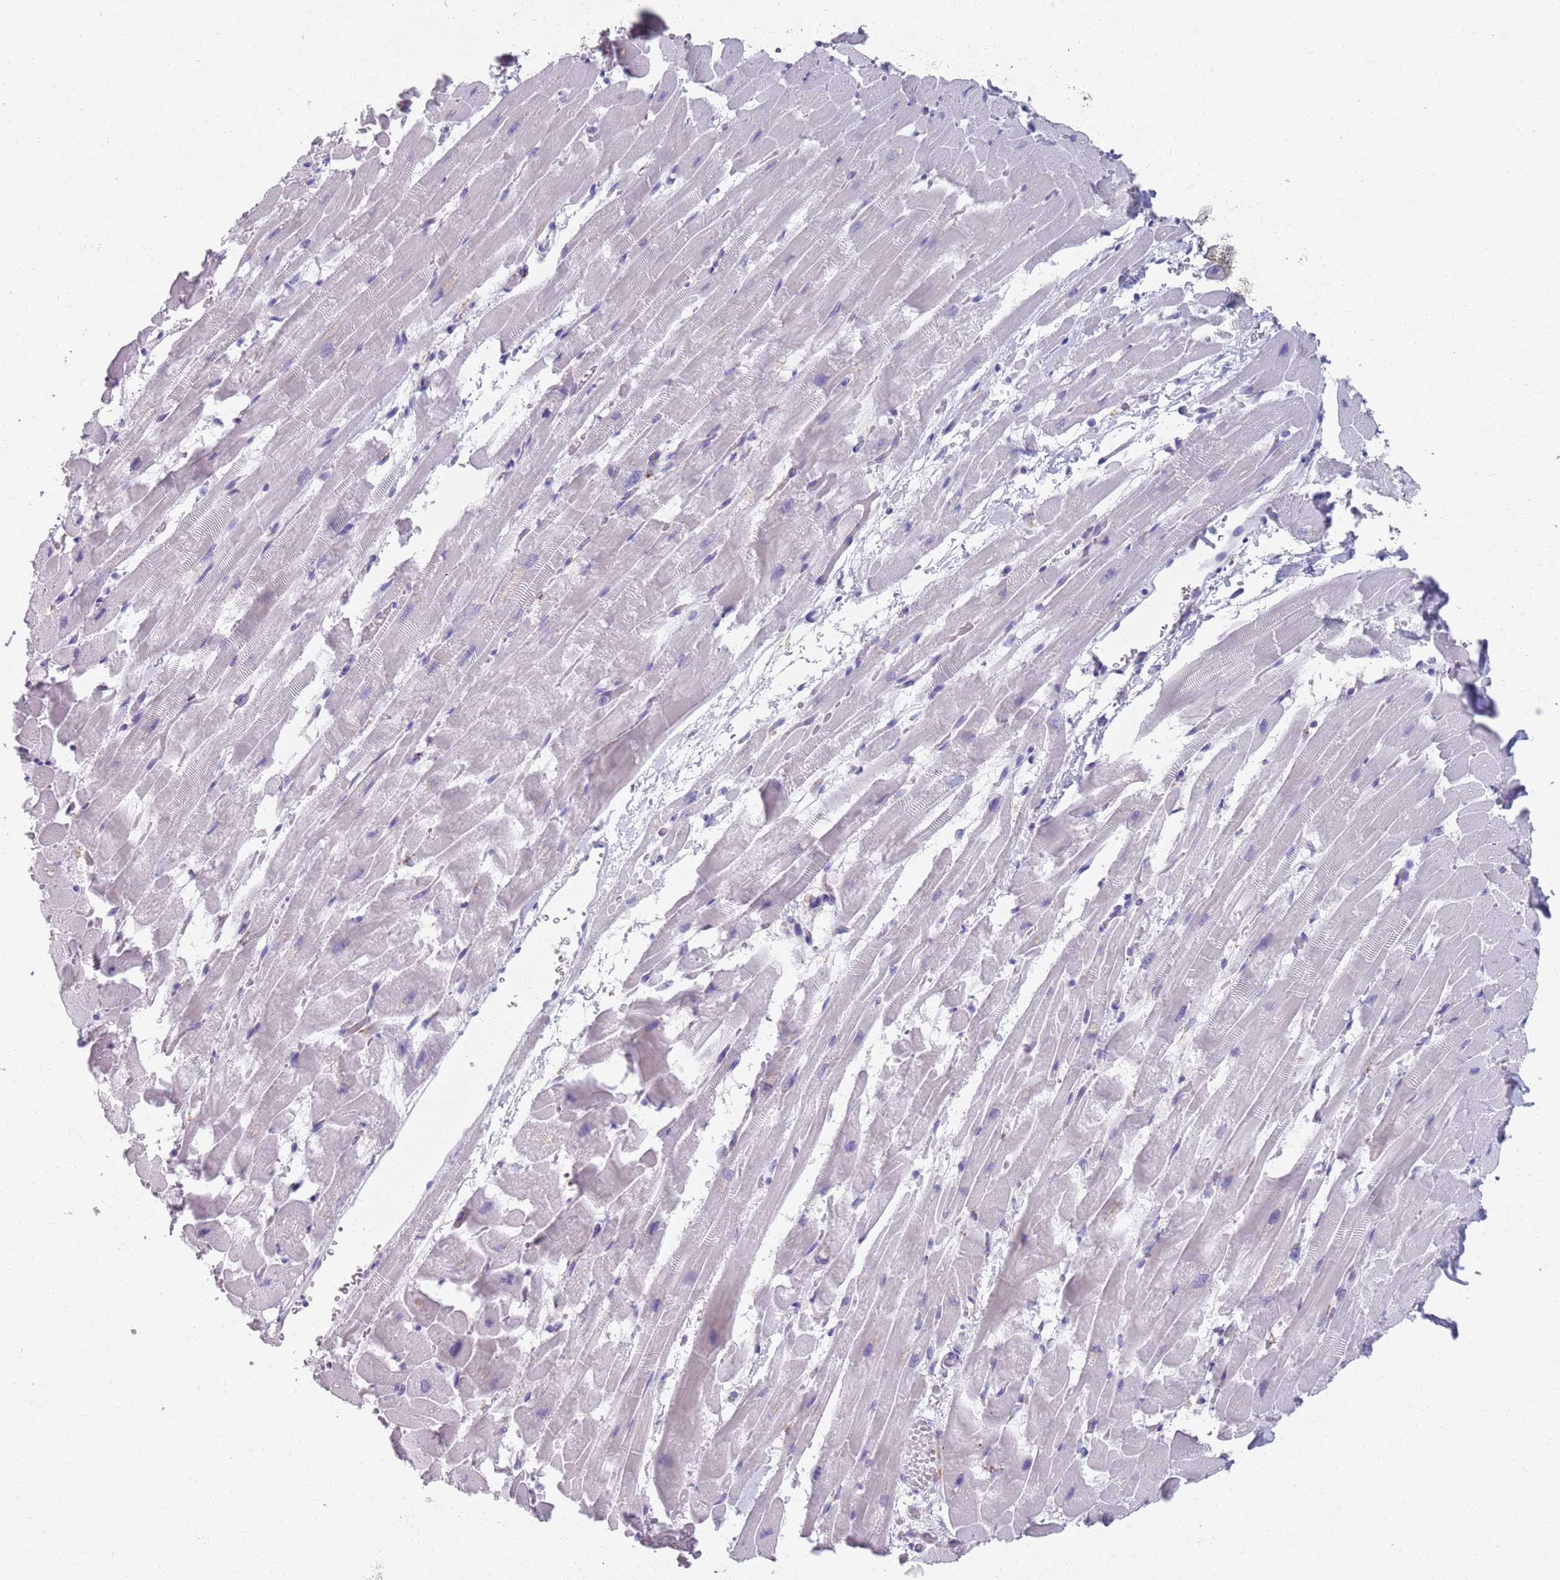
{"staining": {"intensity": "negative", "quantity": "none", "location": "none"}, "tissue": "heart muscle", "cell_type": "Cardiomyocytes", "image_type": "normal", "snomed": [{"axis": "morphology", "description": "Normal tissue, NOS"}, {"axis": "topography", "description": "Heart"}], "caption": "Immunohistochemistry (IHC) of unremarkable human heart muscle exhibits no expression in cardiomyocytes.", "gene": "PLOD1", "patient": {"sex": "male", "age": 37}}